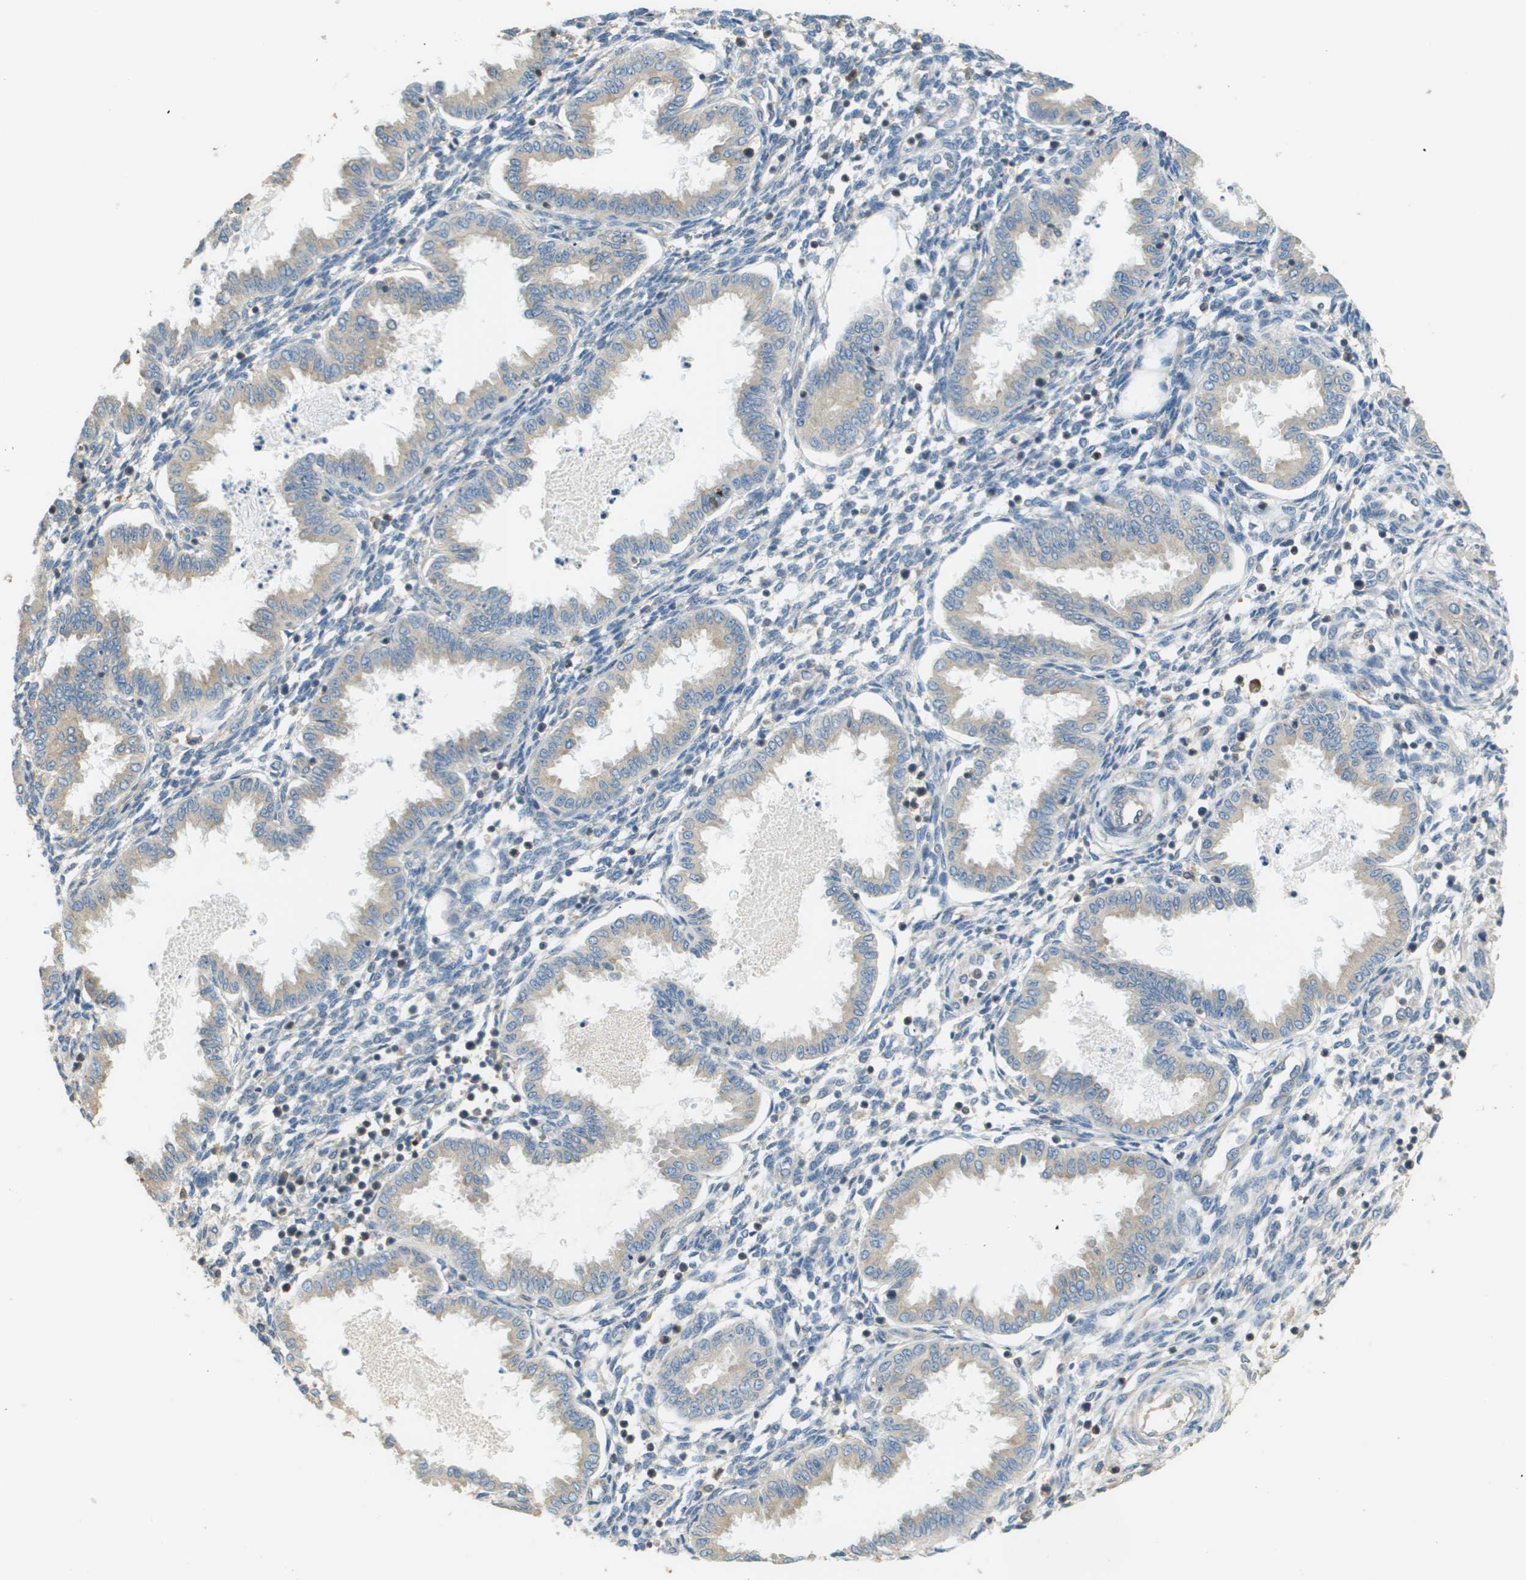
{"staining": {"intensity": "negative", "quantity": "none", "location": "none"}, "tissue": "endometrium", "cell_type": "Cells in endometrial stroma", "image_type": "normal", "snomed": [{"axis": "morphology", "description": "Normal tissue, NOS"}, {"axis": "topography", "description": "Endometrium"}], "caption": "Cells in endometrial stroma show no significant protein positivity in normal endometrium.", "gene": "DNAJB11", "patient": {"sex": "female", "age": 33}}